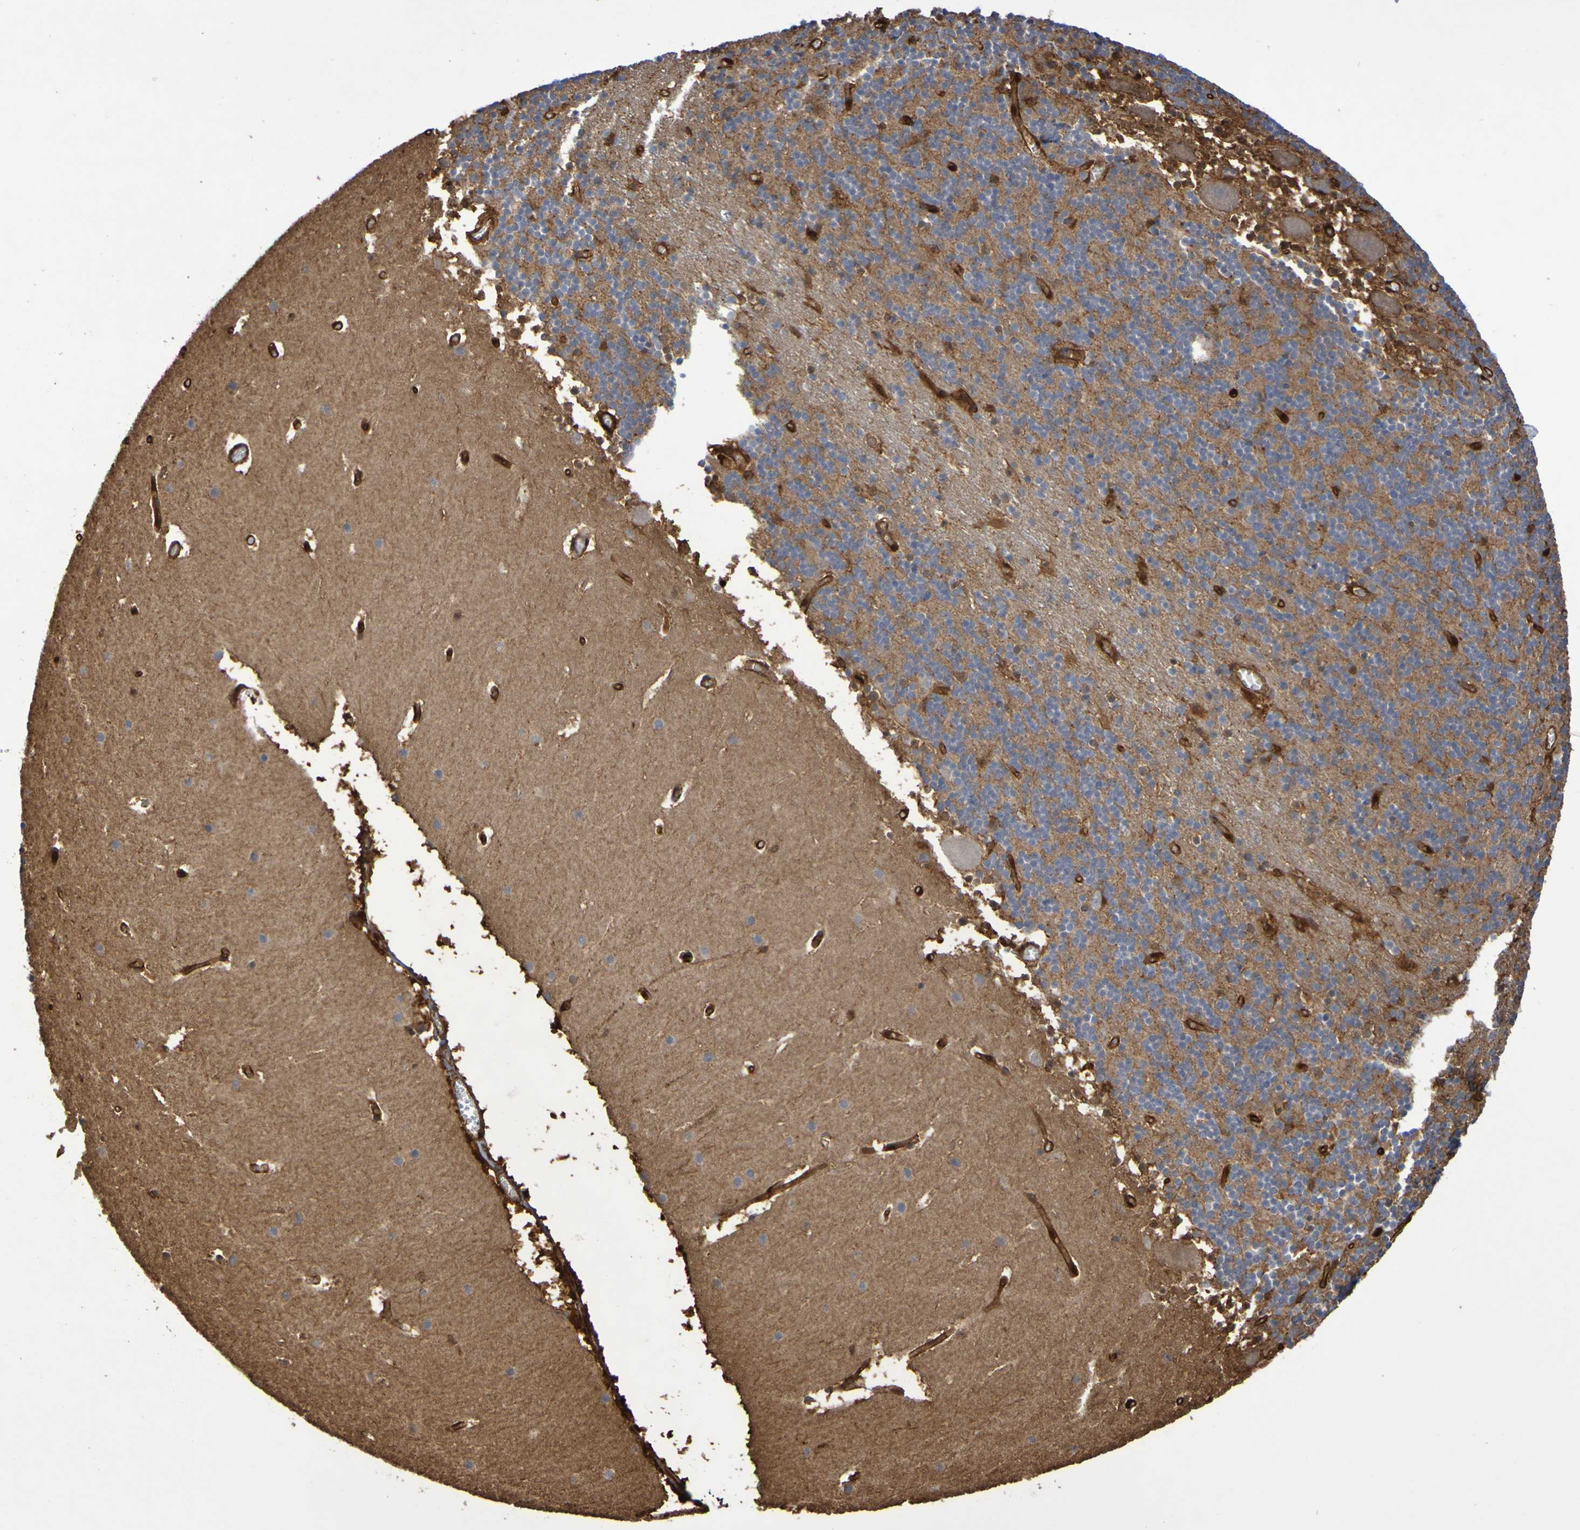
{"staining": {"intensity": "moderate", "quantity": "25%-75%", "location": "cytoplasmic/membranous"}, "tissue": "cerebellum", "cell_type": "Cells in granular layer", "image_type": "normal", "snomed": [{"axis": "morphology", "description": "Normal tissue, NOS"}, {"axis": "topography", "description": "Cerebellum"}], "caption": "This micrograph displays benign cerebellum stained with immunohistochemistry (IHC) to label a protein in brown. The cytoplasmic/membranous of cells in granular layer show moderate positivity for the protein. Nuclei are counter-stained blue.", "gene": "SERPINB6", "patient": {"sex": "male", "age": 45}}